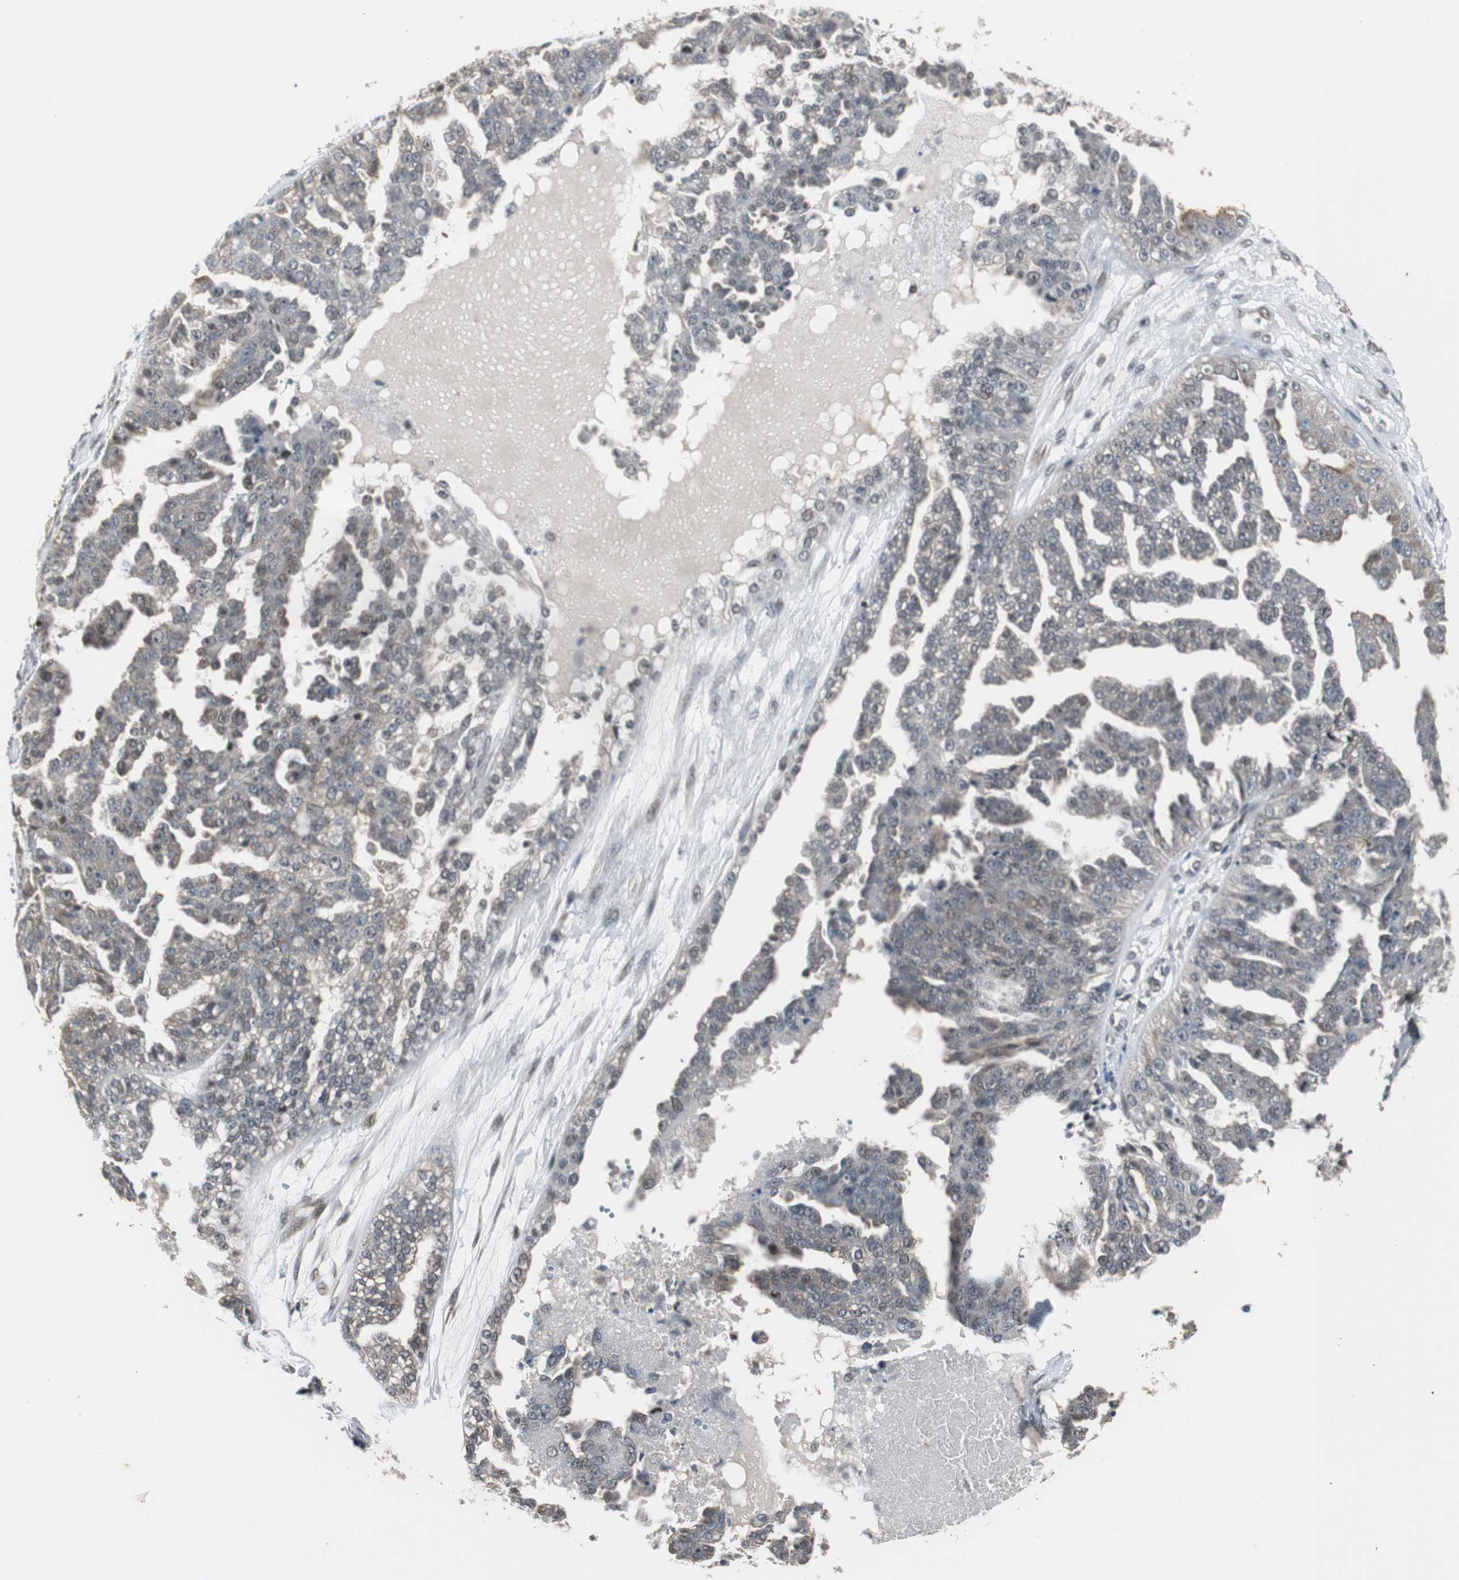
{"staining": {"intensity": "weak", "quantity": "25%-75%", "location": "cytoplasmic/membranous,nuclear"}, "tissue": "ovarian cancer", "cell_type": "Tumor cells", "image_type": "cancer", "snomed": [{"axis": "morphology", "description": "Carcinoma, NOS"}, {"axis": "topography", "description": "Soft tissue"}, {"axis": "topography", "description": "Ovary"}], "caption": "IHC histopathology image of human ovarian carcinoma stained for a protein (brown), which reveals low levels of weak cytoplasmic/membranous and nuclear staining in approximately 25%-75% of tumor cells.", "gene": "MPG", "patient": {"sex": "female", "age": 54}}